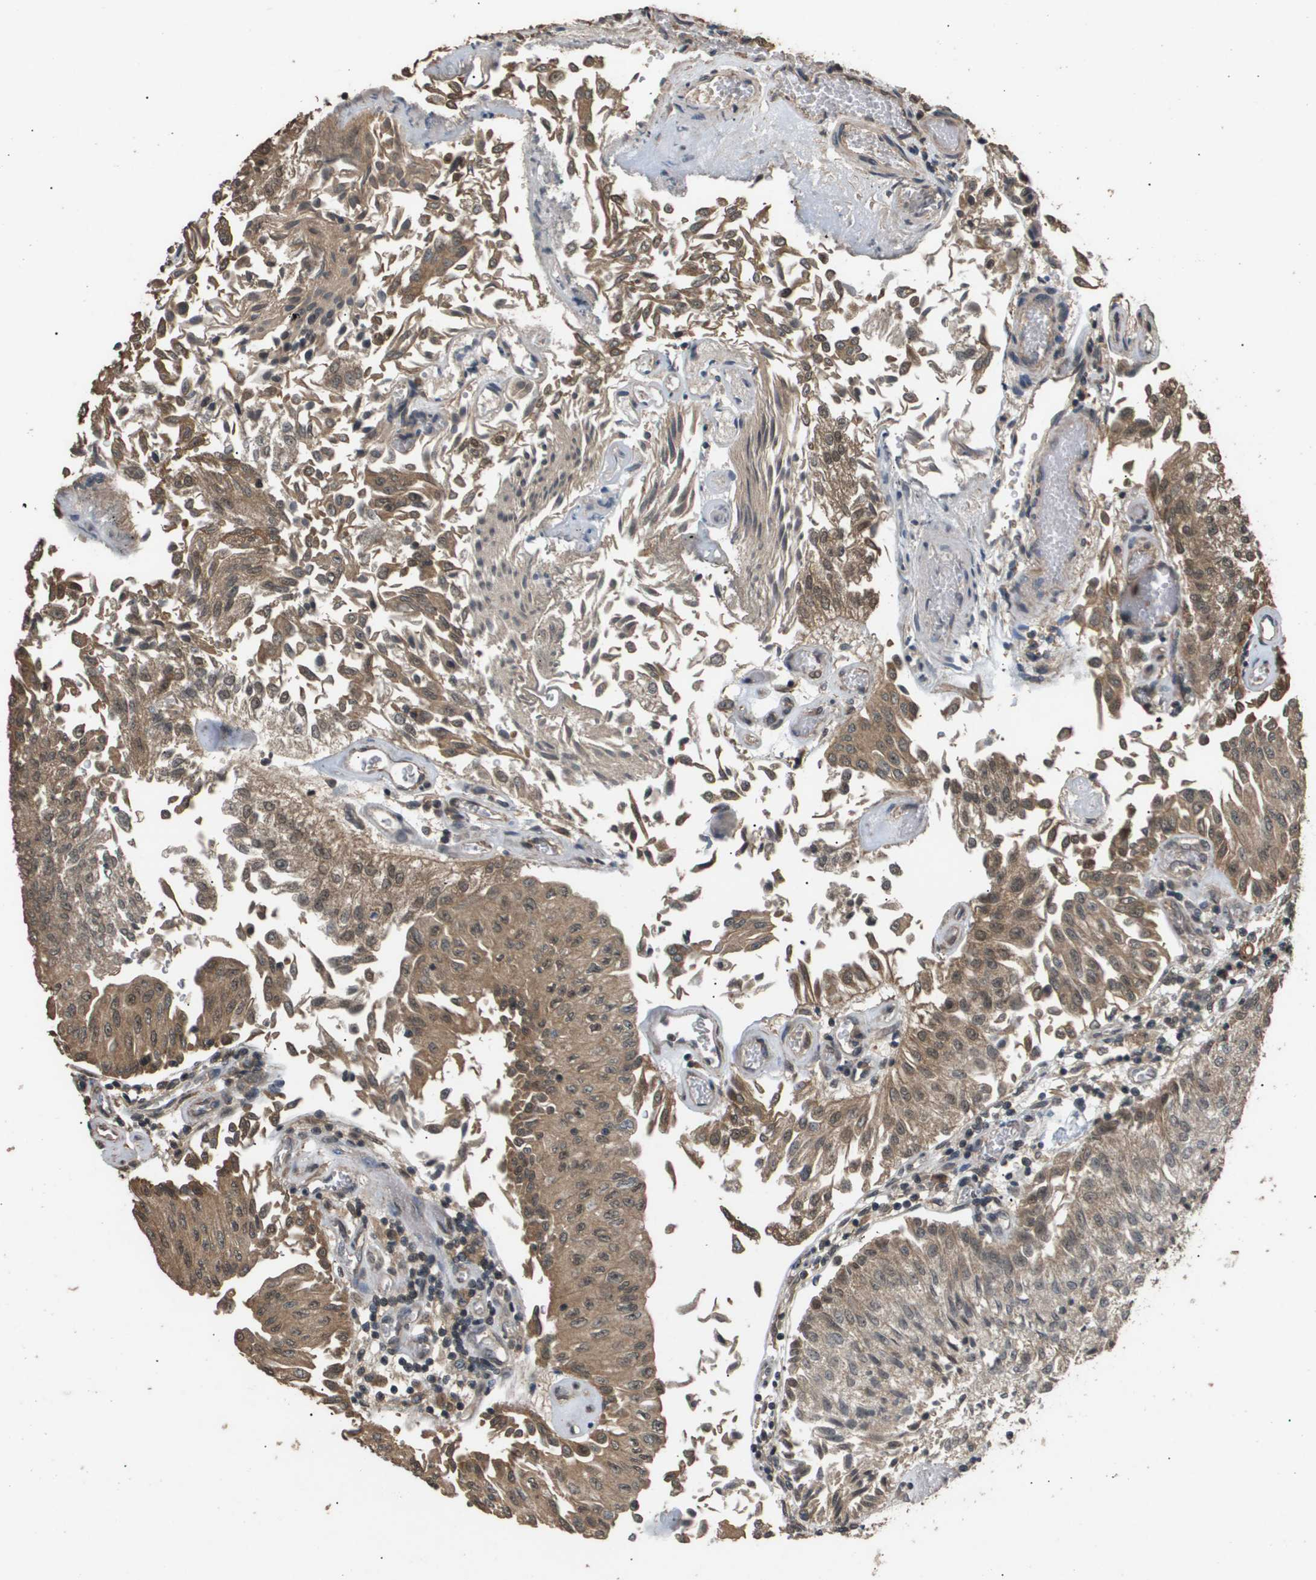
{"staining": {"intensity": "moderate", "quantity": "25%-75%", "location": "cytoplasmic/membranous,nuclear"}, "tissue": "urothelial cancer", "cell_type": "Tumor cells", "image_type": "cancer", "snomed": [{"axis": "morphology", "description": "Urothelial carcinoma, Low grade"}, {"axis": "topography", "description": "Urinary bladder"}], "caption": "Immunohistochemical staining of human urothelial cancer shows medium levels of moderate cytoplasmic/membranous and nuclear protein staining in approximately 25%-75% of tumor cells. The protein is stained brown, and the nuclei are stained in blue (DAB IHC with brightfield microscopy, high magnification).", "gene": "ING1", "patient": {"sex": "male", "age": 86}}